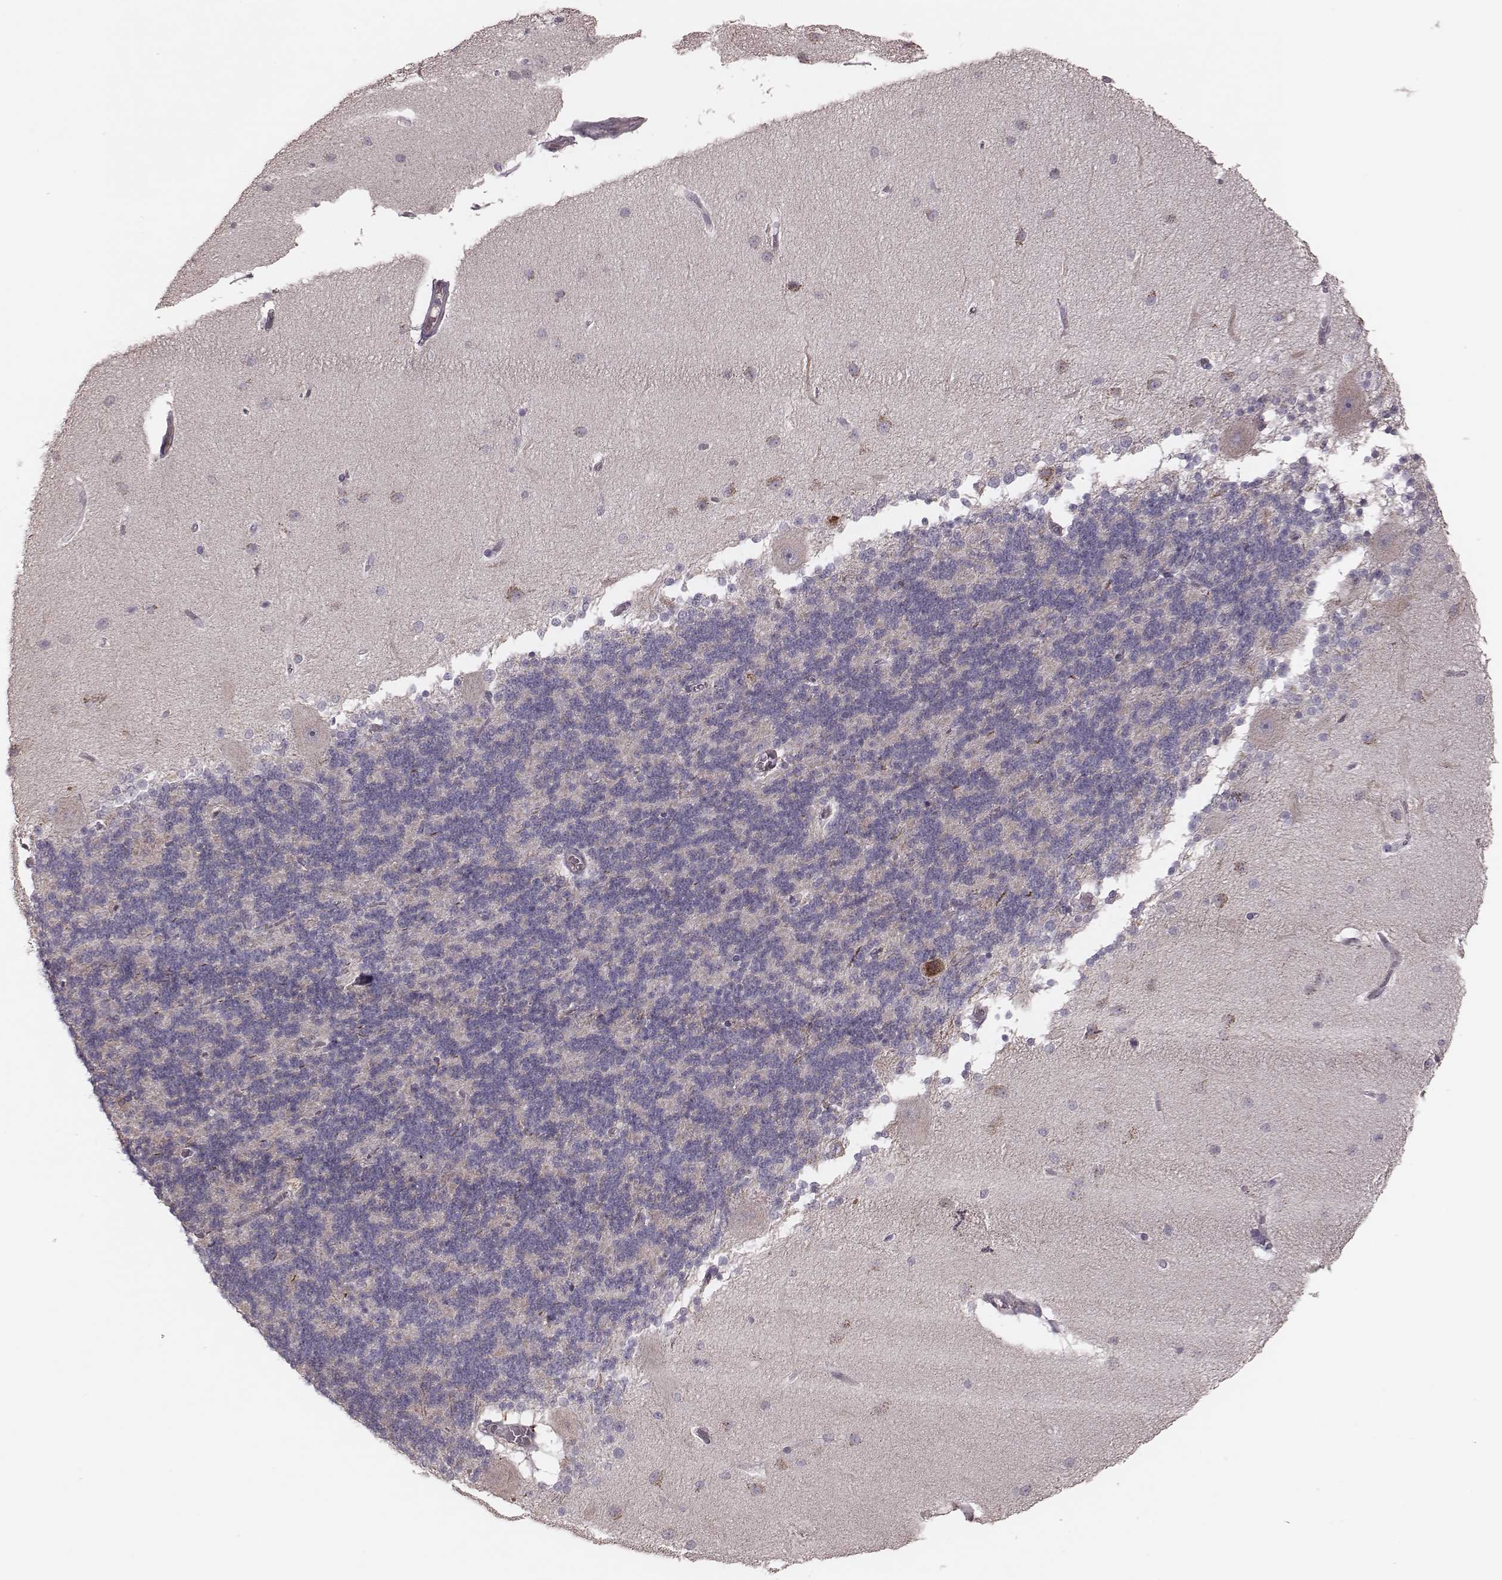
{"staining": {"intensity": "weak", "quantity": "<25%", "location": "cytoplasmic/membranous"}, "tissue": "cerebellum", "cell_type": "Cells in granular layer", "image_type": "normal", "snomed": [{"axis": "morphology", "description": "Normal tissue, NOS"}, {"axis": "topography", "description": "Cerebellum"}], "caption": "The immunohistochemistry (IHC) histopathology image has no significant positivity in cells in granular layer of cerebellum.", "gene": "MRPS27", "patient": {"sex": "female", "age": 54}}